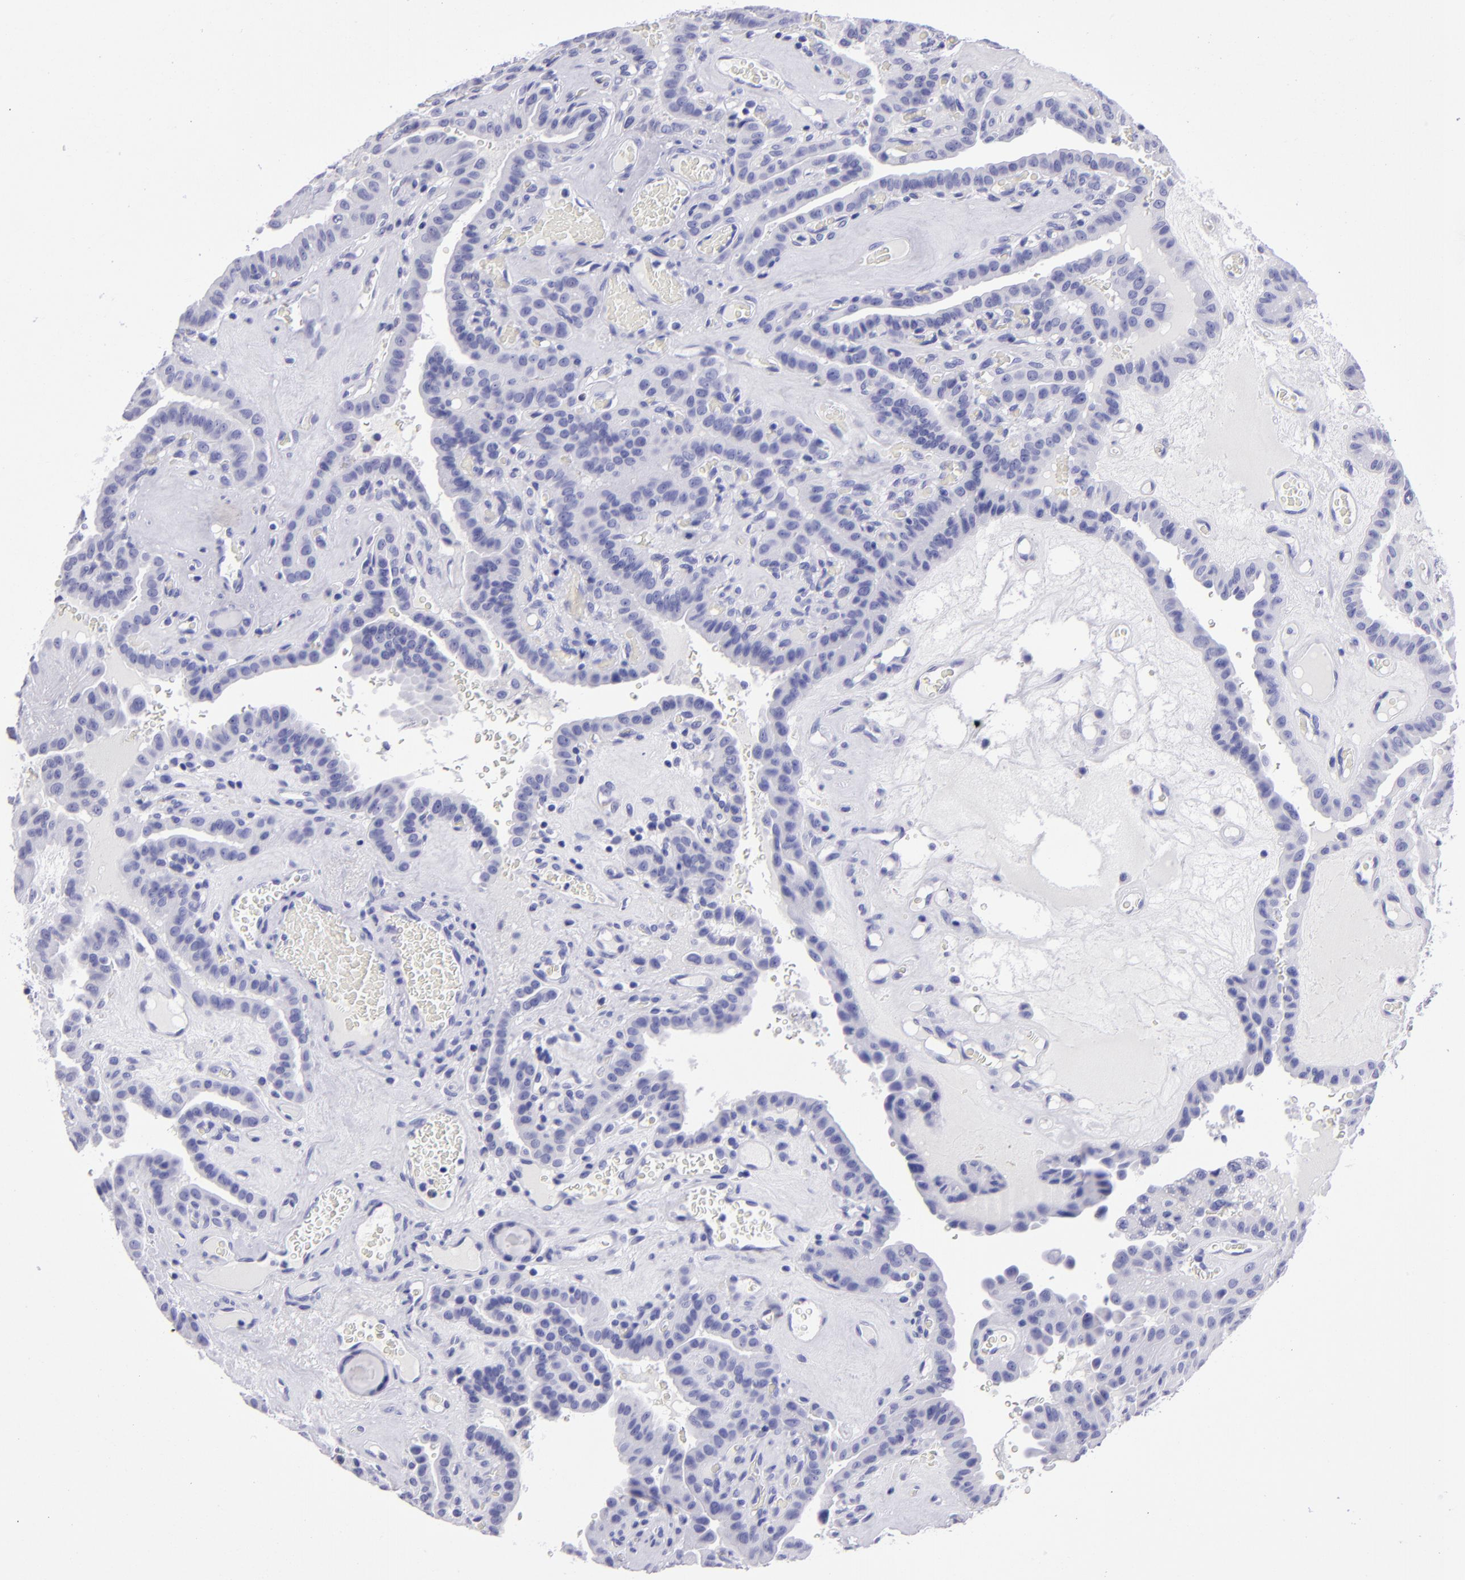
{"staining": {"intensity": "negative", "quantity": "none", "location": "none"}, "tissue": "thyroid cancer", "cell_type": "Tumor cells", "image_type": "cancer", "snomed": [{"axis": "morphology", "description": "Papillary adenocarcinoma, NOS"}, {"axis": "topography", "description": "Thyroid gland"}], "caption": "Immunohistochemical staining of human thyroid cancer demonstrates no significant staining in tumor cells.", "gene": "TYRP1", "patient": {"sex": "male", "age": 87}}